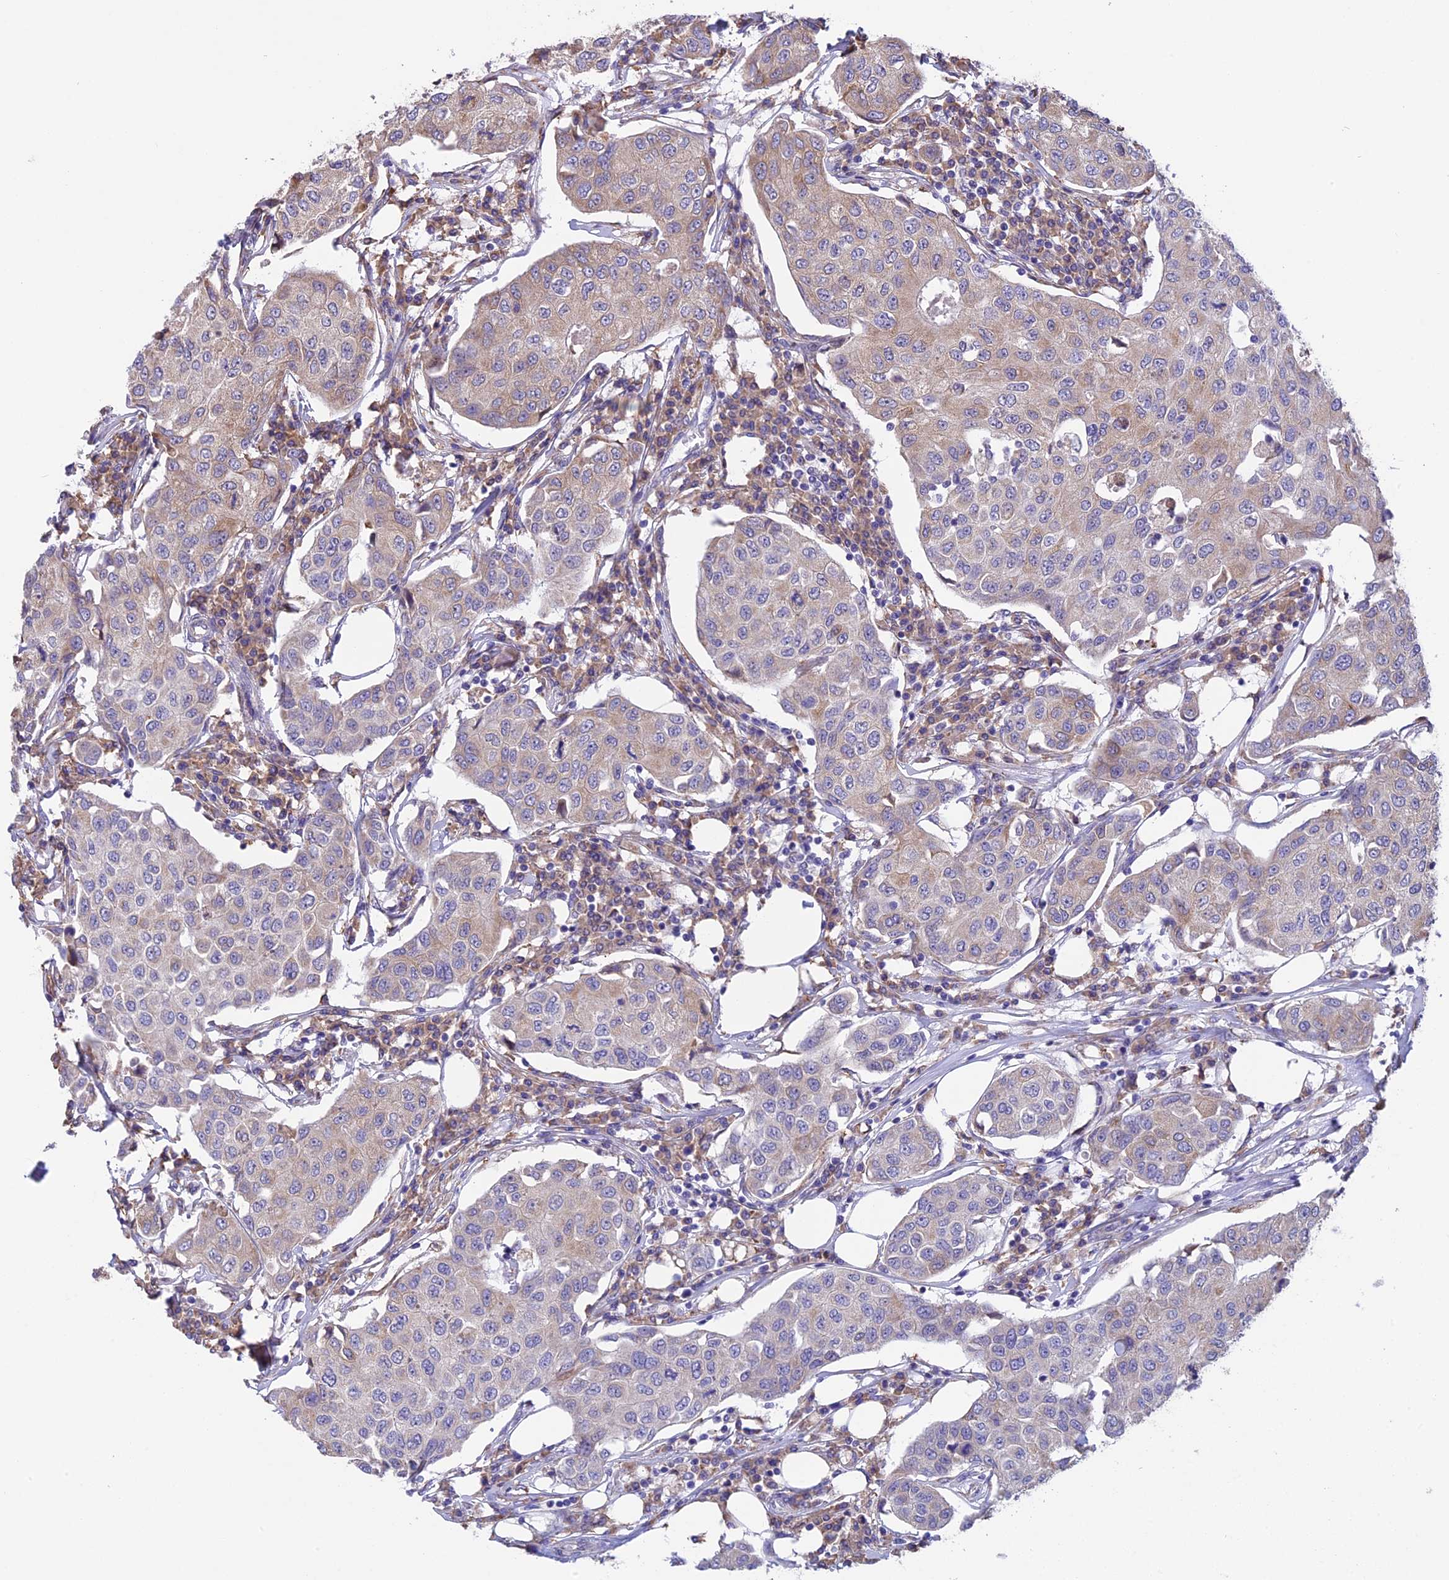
{"staining": {"intensity": "weak", "quantity": "<25%", "location": "cytoplasmic/membranous"}, "tissue": "breast cancer", "cell_type": "Tumor cells", "image_type": "cancer", "snomed": [{"axis": "morphology", "description": "Duct carcinoma"}, {"axis": "topography", "description": "Breast"}], "caption": "IHC photomicrograph of human breast cancer (invasive ductal carcinoma) stained for a protein (brown), which demonstrates no staining in tumor cells.", "gene": "DMRTA2", "patient": {"sex": "female", "age": 80}}